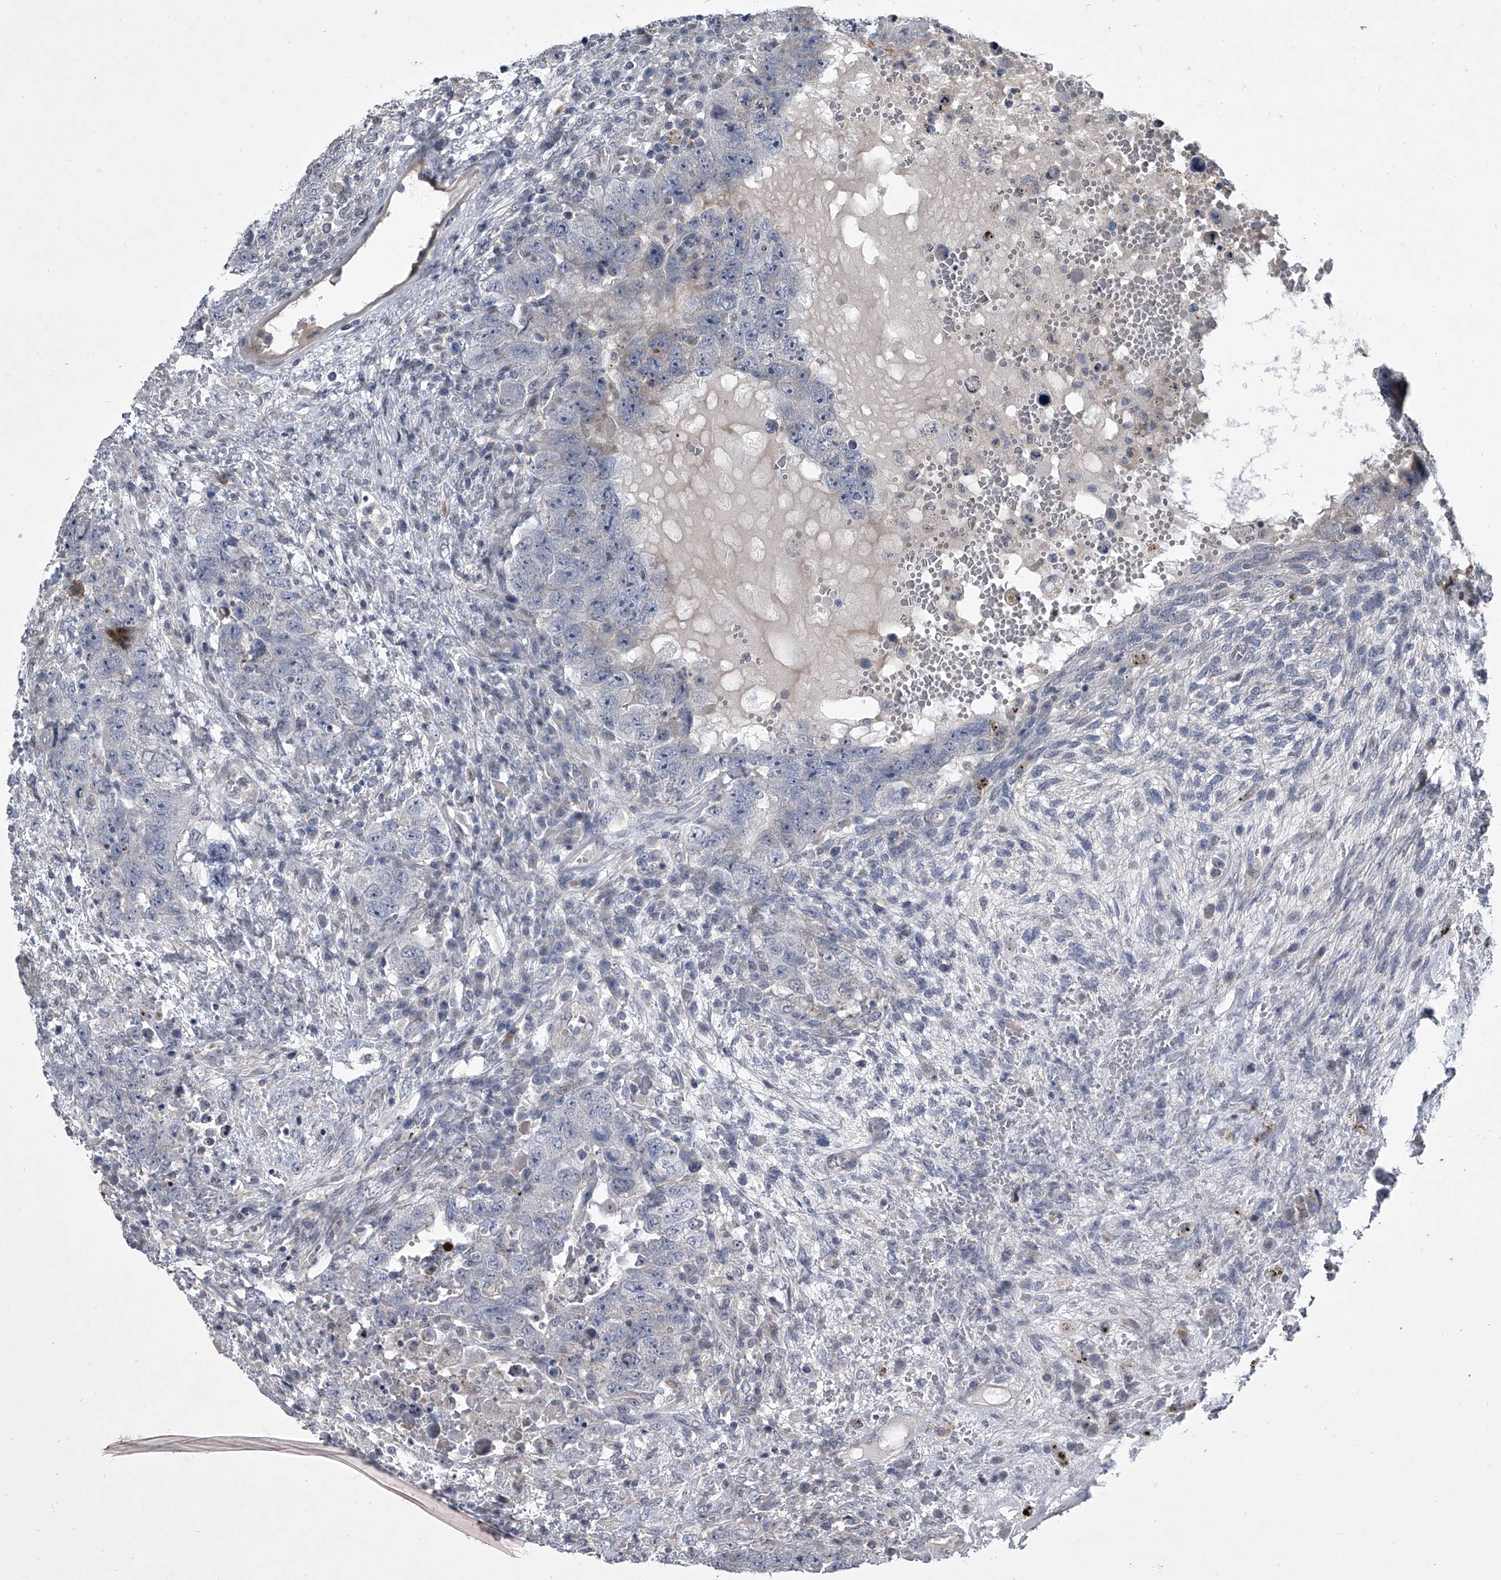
{"staining": {"intensity": "negative", "quantity": "none", "location": "none"}, "tissue": "testis cancer", "cell_type": "Tumor cells", "image_type": "cancer", "snomed": [{"axis": "morphology", "description": "Carcinoma, Embryonal, NOS"}, {"axis": "topography", "description": "Testis"}], "caption": "There is no significant expression in tumor cells of testis cancer. The staining is performed using DAB brown chromogen with nuclei counter-stained in using hematoxylin.", "gene": "HEATR6", "patient": {"sex": "male", "age": 26}}